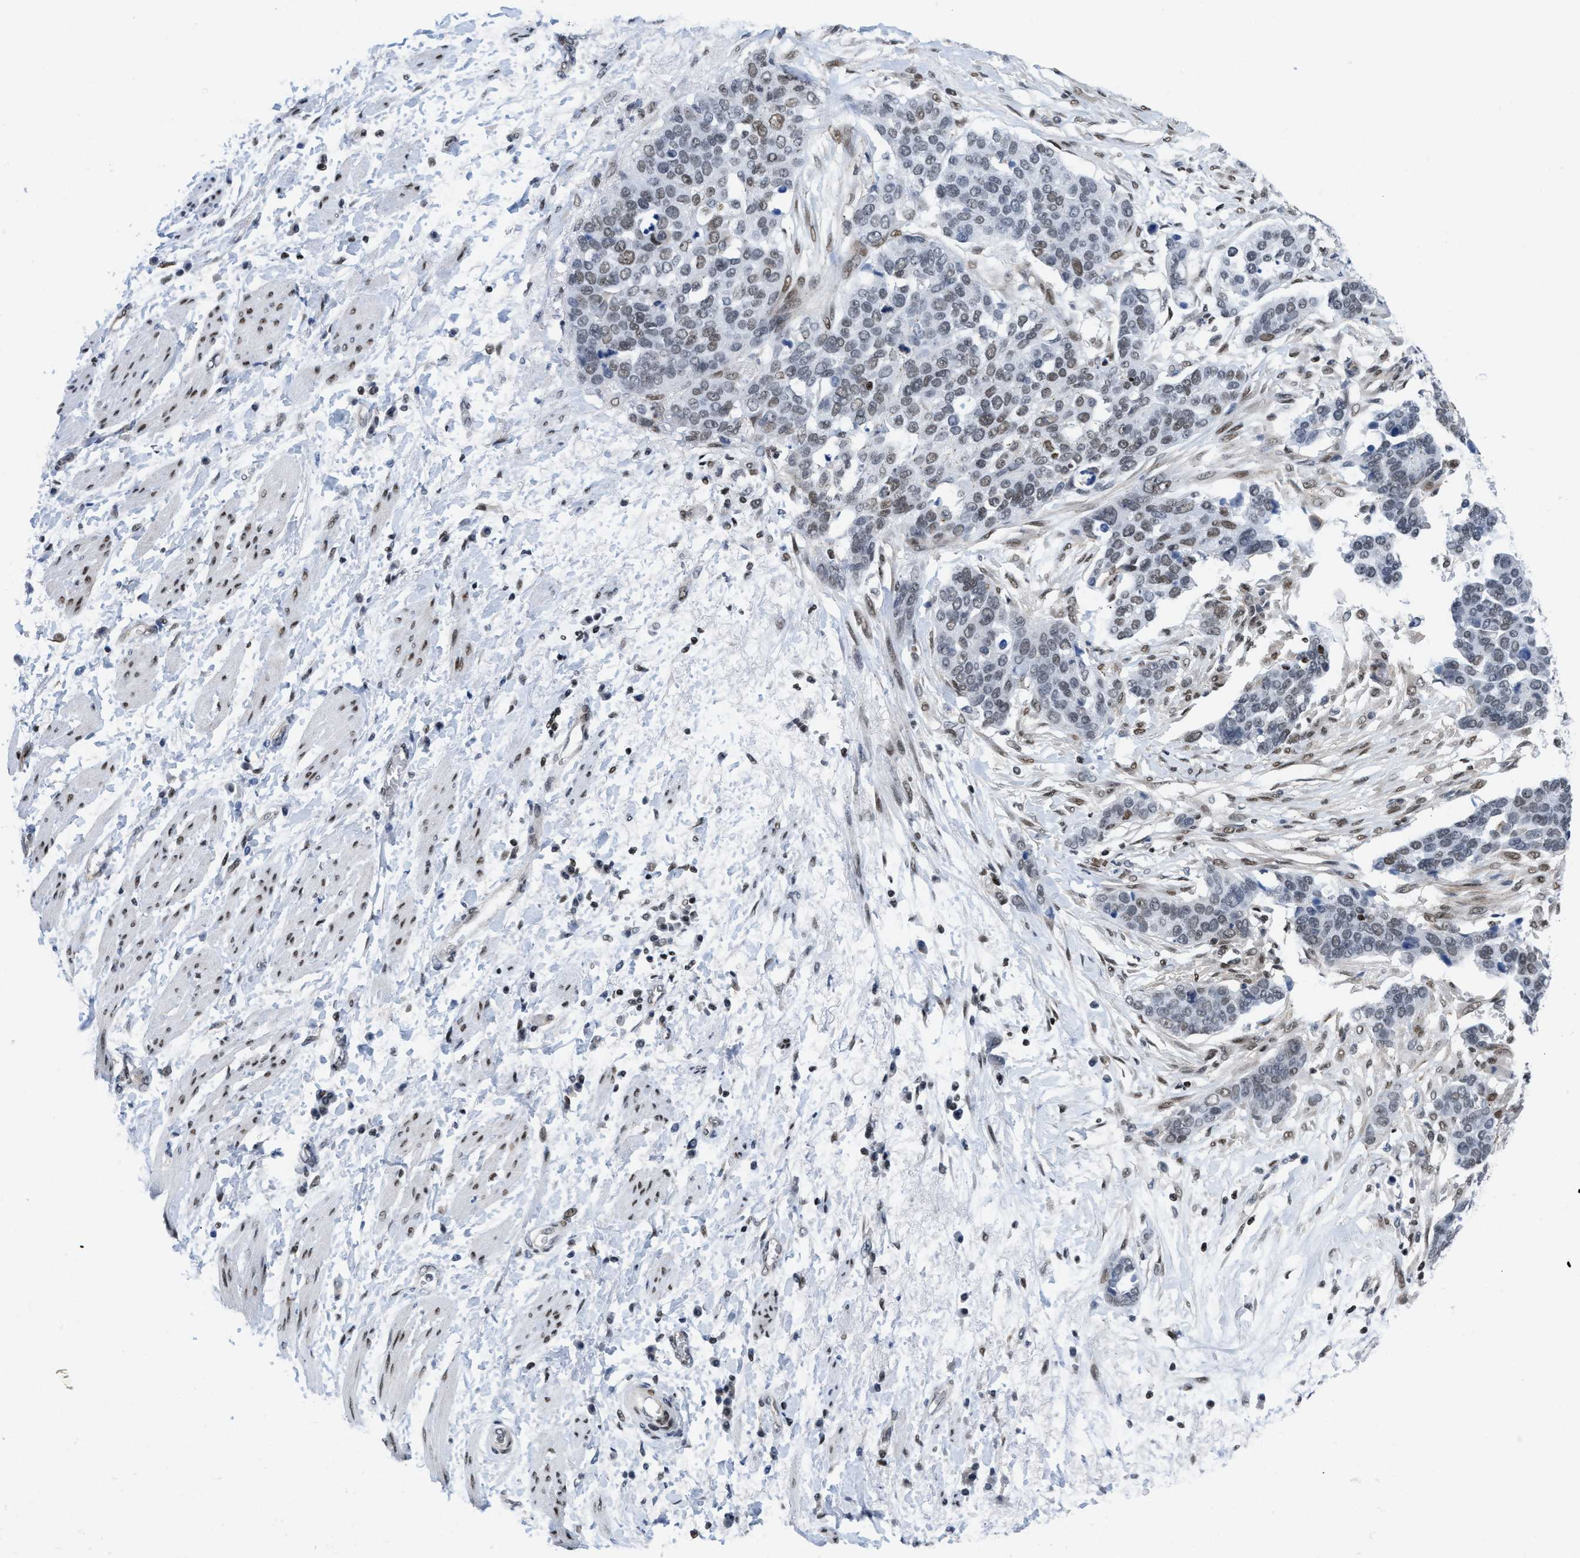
{"staining": {"intensity": "weak", "quantity": "25%-75%", "location": "nuclear"}, "tissue": "ovarian cancer", "cell_type": "Tumor cells", "image_type": "cancer", "snomed": [{"axis": "morphology", "description": "Cystadenocarcinoma, serous, NOS"}, {"axis": "topography", "description": "Ovary"}], "caption": "Immunohistochemical staining of human ovarian cancer shows weak nuclear protein expression in approximately 25%-75% of tumor cells.", "gene": "MIER1", "patient": {"sex": "female", "age": 44}}